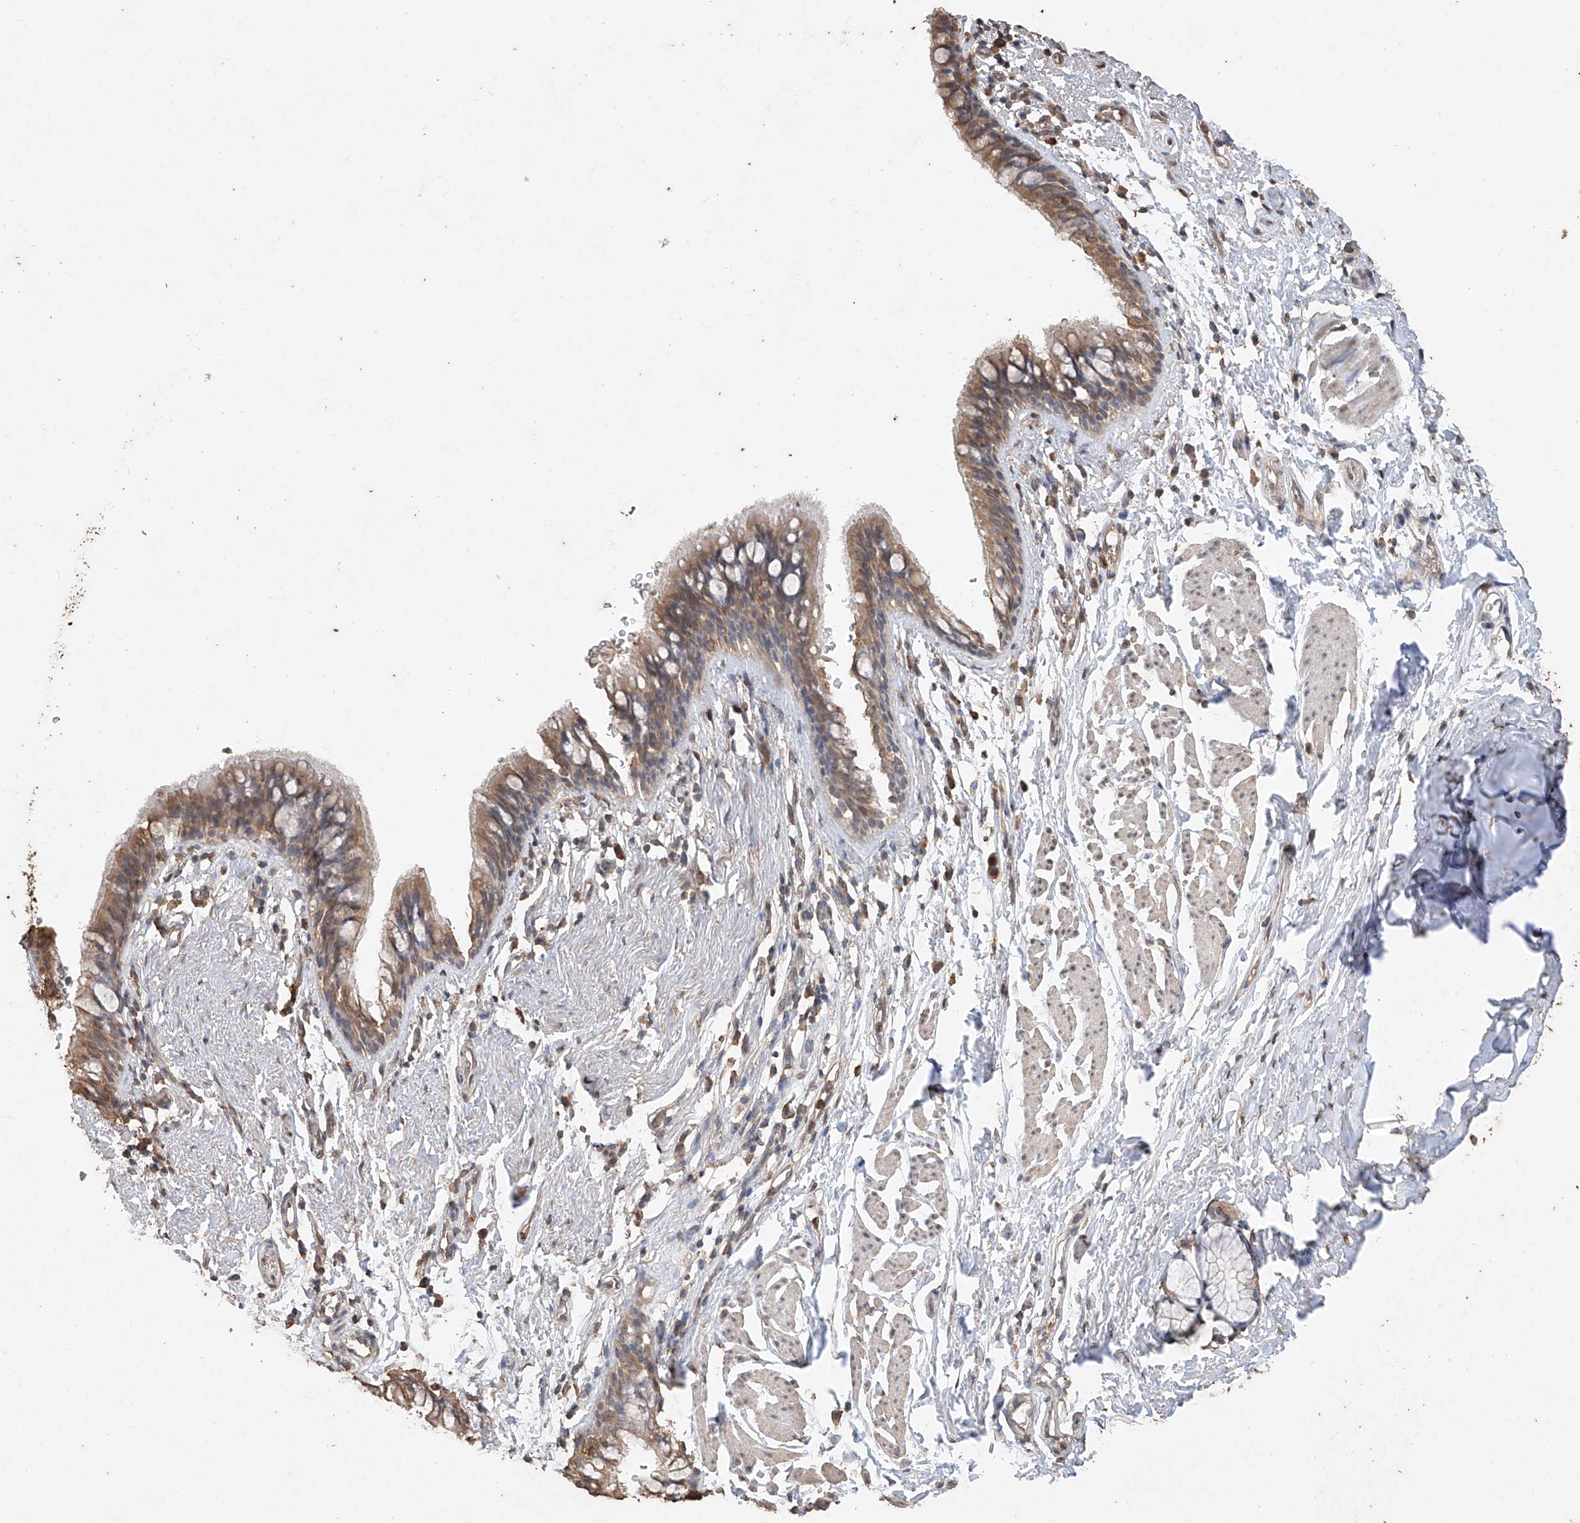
{"staining": {"intensity": "moderate", "quantity": ">75%", "location": "cytoplasmic/membranous"}, "tissue": "bronchus", "cell_type": "Respiratory epithelial cells", "image_type": "normal", "snomed": [{"axis": "morphology", "description": "Normal tissue, NOS"}, {"axis": "topography", "description": "Cartilage tissue"}, {"axis": "topography", "description": "Bronchus"}], "caption": "Immunohistochemistry of unremarkable human bronchus demonstrates medium levels of moderate cytoplasmic/membranous positivity in about >75% of respiratory epithelial cells. Using DAB (3,3'-diaminobenzidine) (brown) and hematoxylin (blue) stains, captured at high magnification using brightfield microscopy.", "gene": "ELOVL1", "patient": {"sex": "female", "age": 36}}